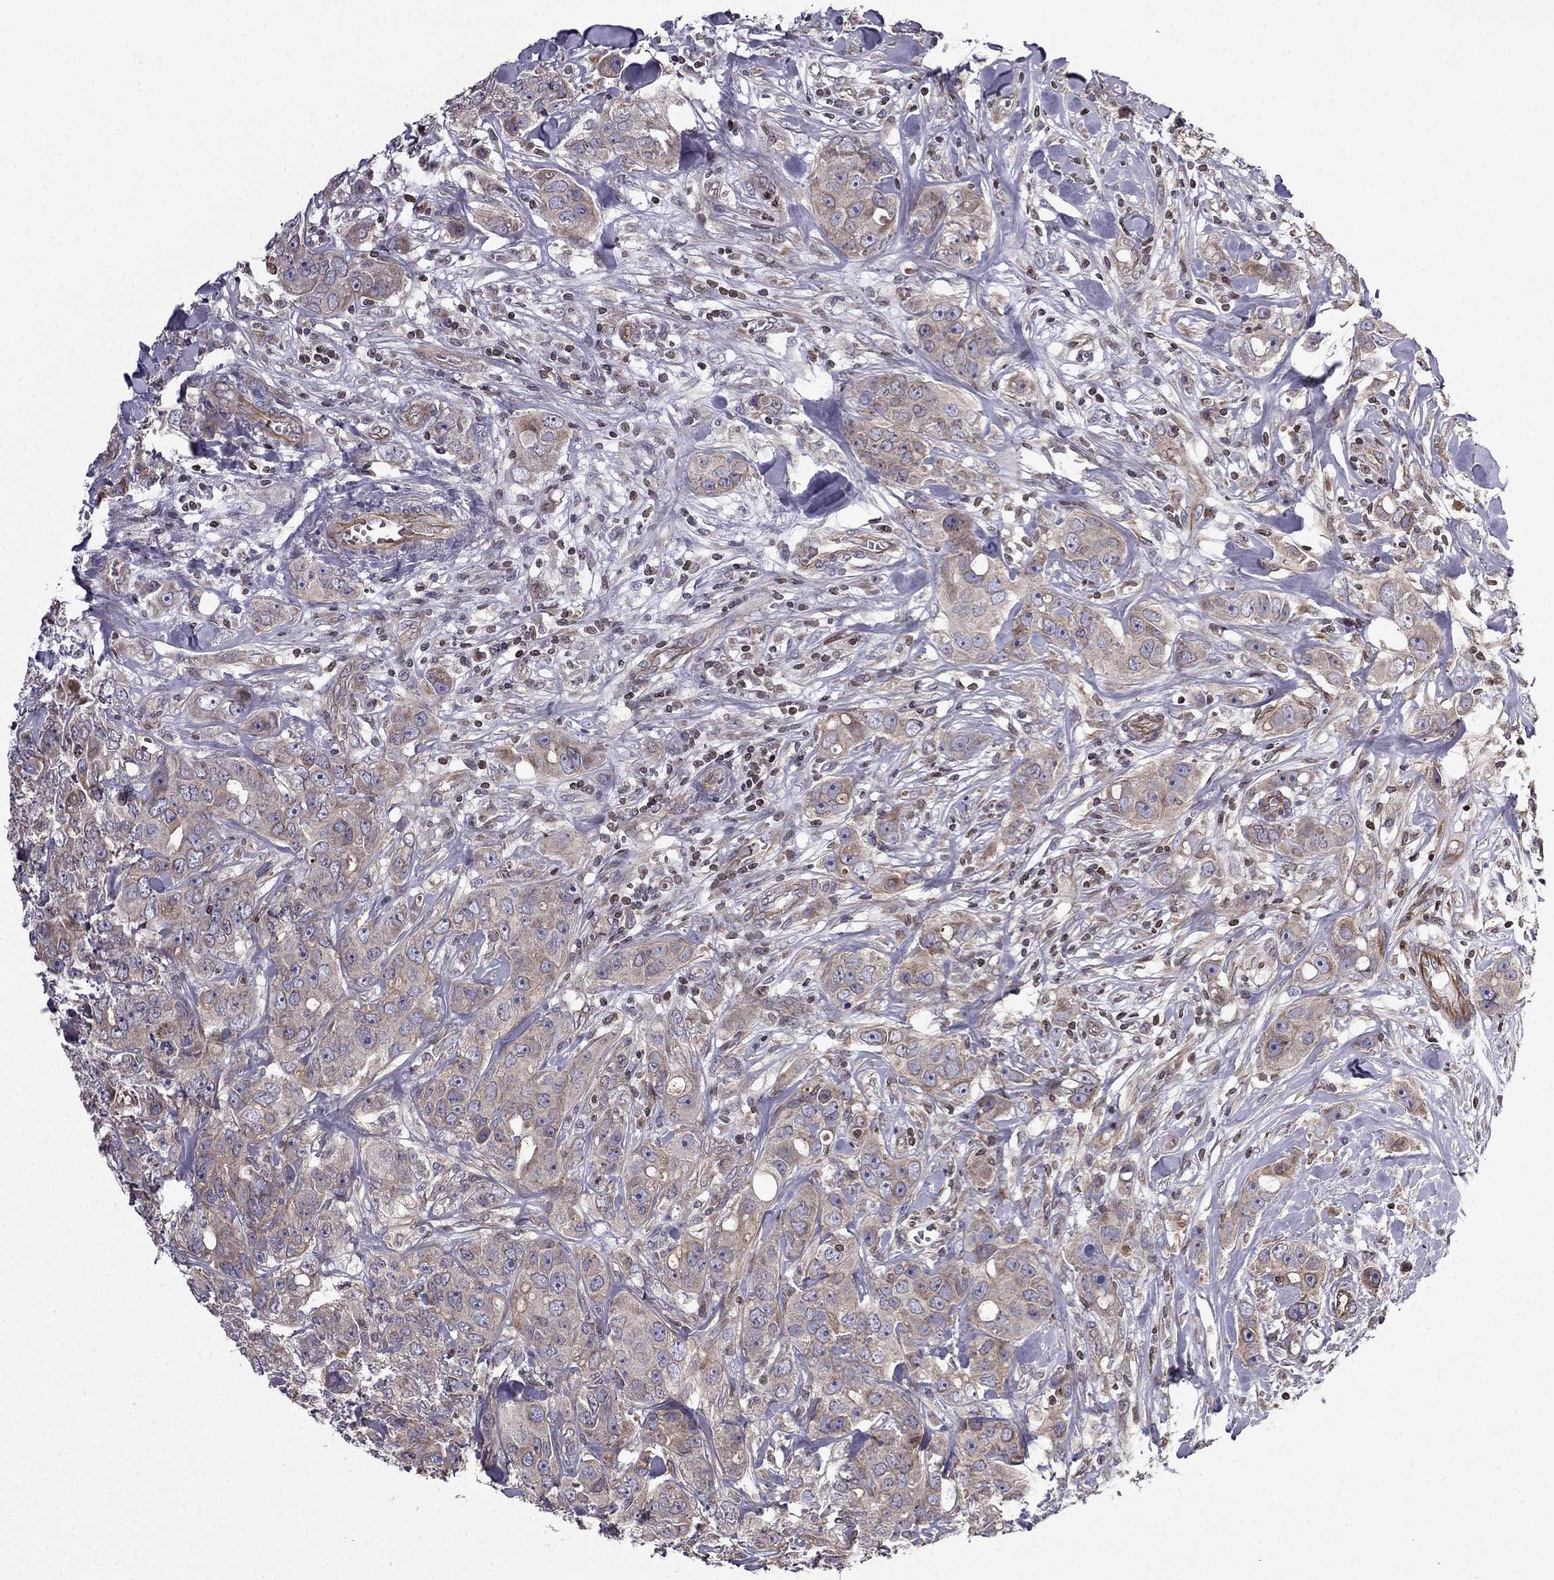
{"staining": {"intensity": "weak", "quantity": ">75%", "location": "cytoplasmic/membranous"}, "tissue": "breast cancer", "cell_type": "Tumor cells", "image_type": "cancer", "snomed": [{"axis": "morphology", "description": "Duct carcinoma"}, {"axis": "topography", "description": "Breast"}], "caption": "Human breast invasive ductal carcinoma stained with a brown dye exhibits weak cytoplasmic/membranous positive positivity in about >75% of tumor cells.", "gene": "CDC42BPA", "patient": {"sex": "female", "age": 43}}